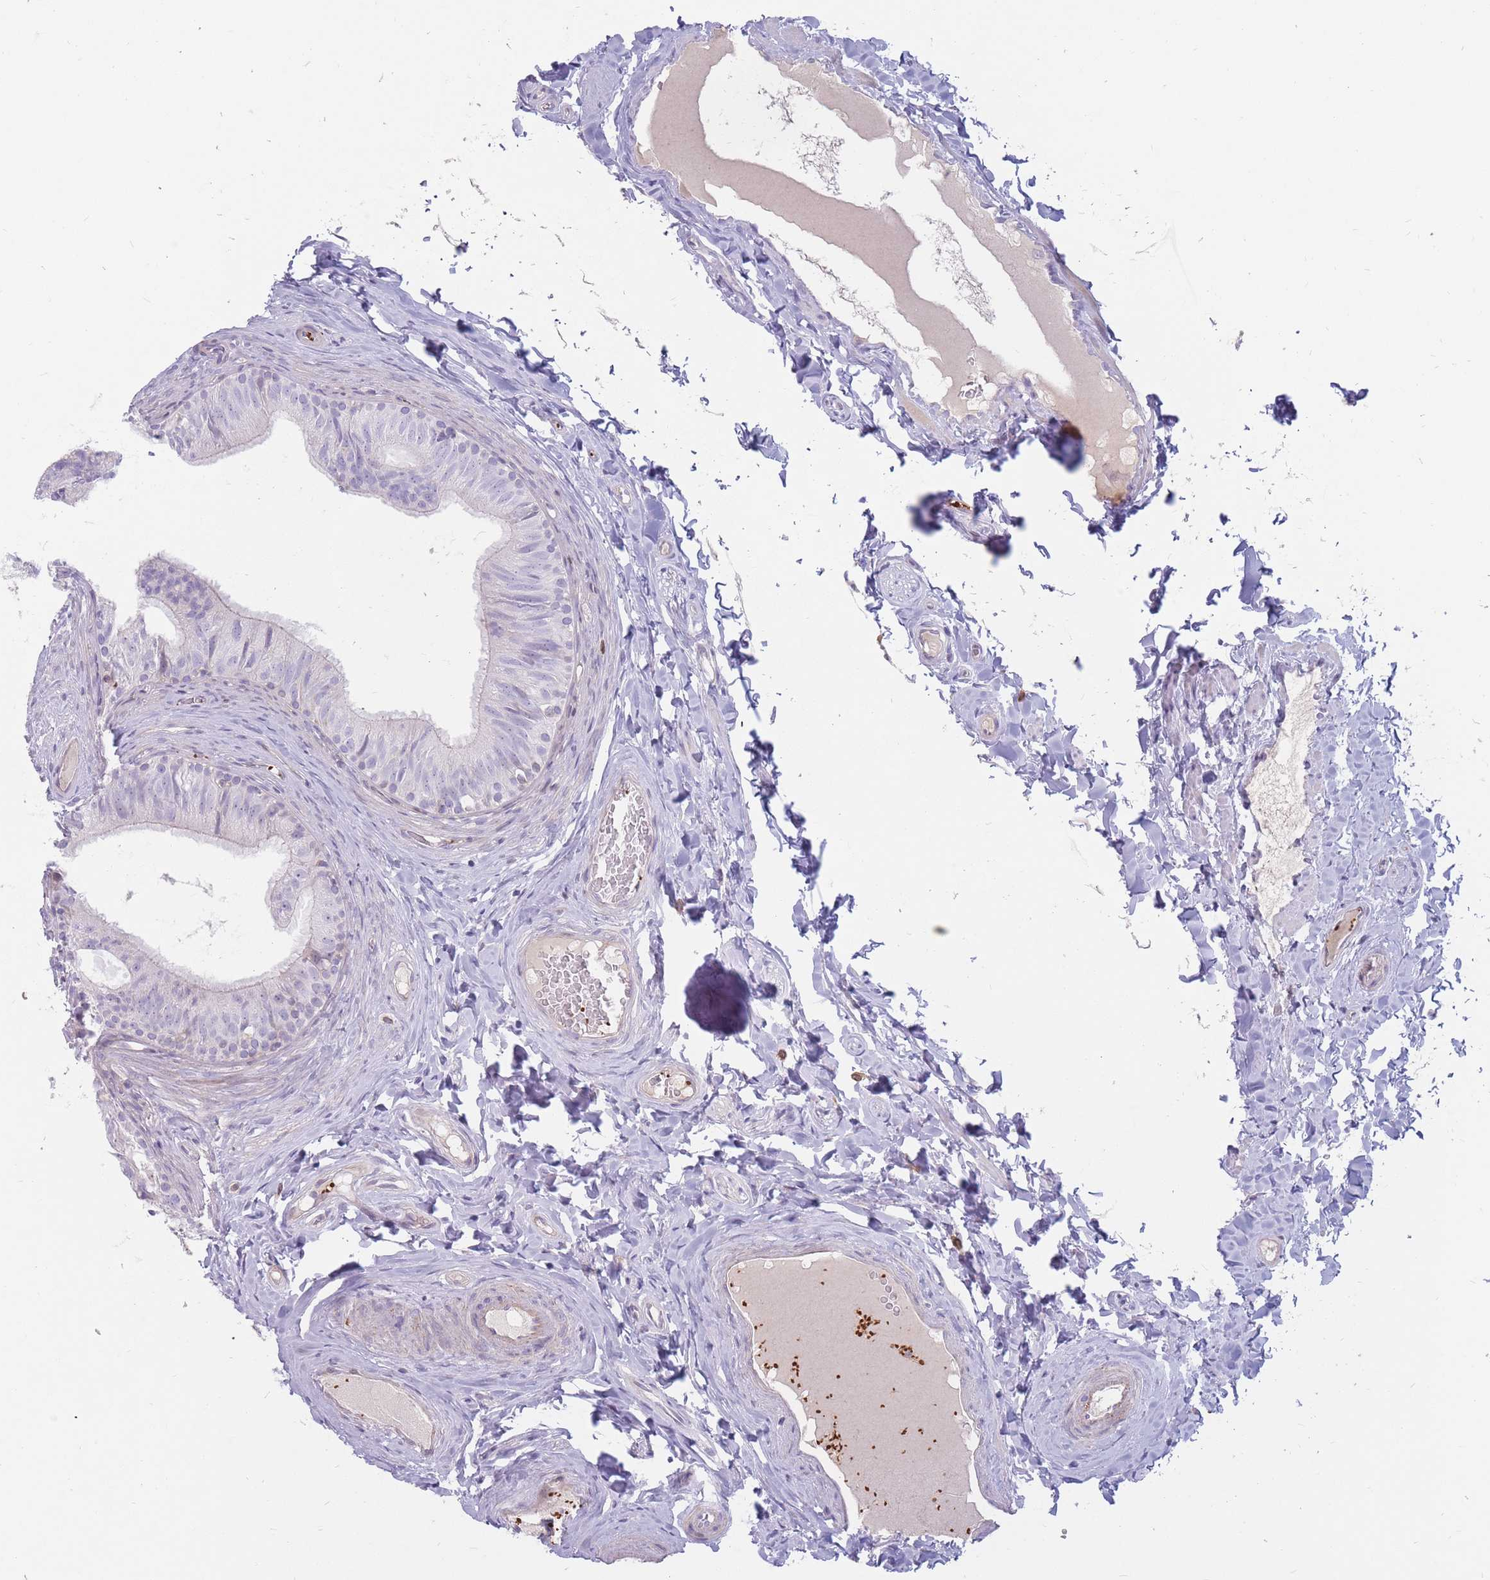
{"staining": {"intensity": "negative", "quantity": "none", "location": "none"}, "tissue": "epididymis", "cell_type": "Glandular cells", "image_type": "normal", "snomed": [{"axis": "morphology", "description": "Normal tissue, NOS"}, {"axis": "topography", "description": "Epididymis"}], "caption": "Glandular cells are negative for protein expression in normal human epididymis. The staining was performed using DAB (3,3'-diaminobenzidine) to visualize the protein expression in brown, while the nuclei were stained in blue with hematoxylin (Magnification: 20x).", "gene": "PTGDR", "patient": {"sex": "male", "age": 34}}